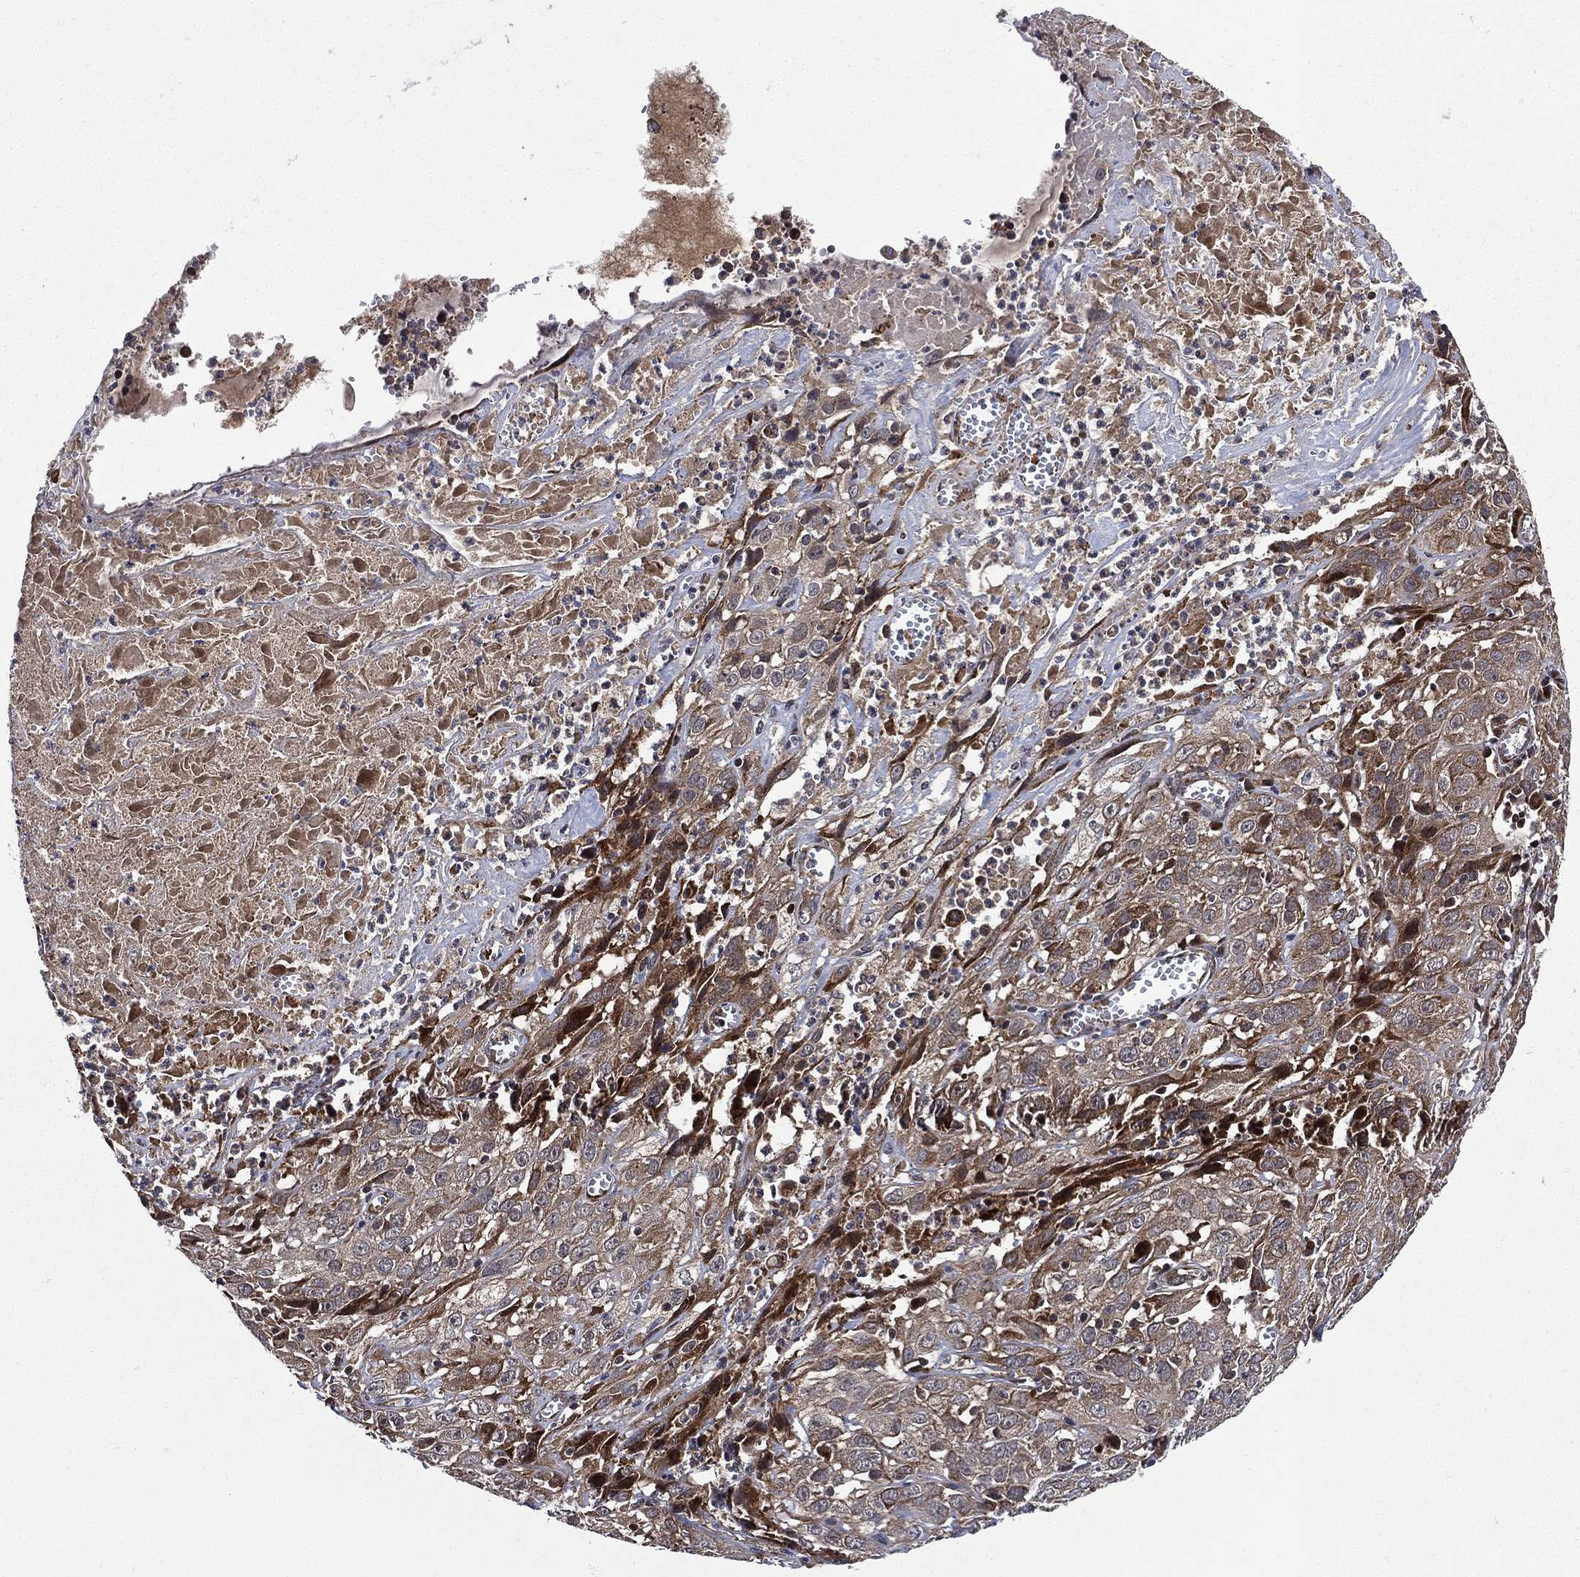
{"staining": {"intensity": "strong", "quantity": "25%-75%", "location": "cytoplasmic/membranous"}, "tissue": "cervical cancer", "cell_type": "Tumor cells", "image_type": "cancer", "snomed": [{"axis": "morphology", "description": "Squamous cell carcinoma, NOS"}, {"axis": "topography", "description": "Cervix"}], "caption": "Protein expression analysis of cervical cancer exhibits strong cytoplasmic/membranous staining in approximately 25%-75% of tumor cells.", "gene": "RAB11FIP4", "patient": {"sex": "female", "age": 32}}